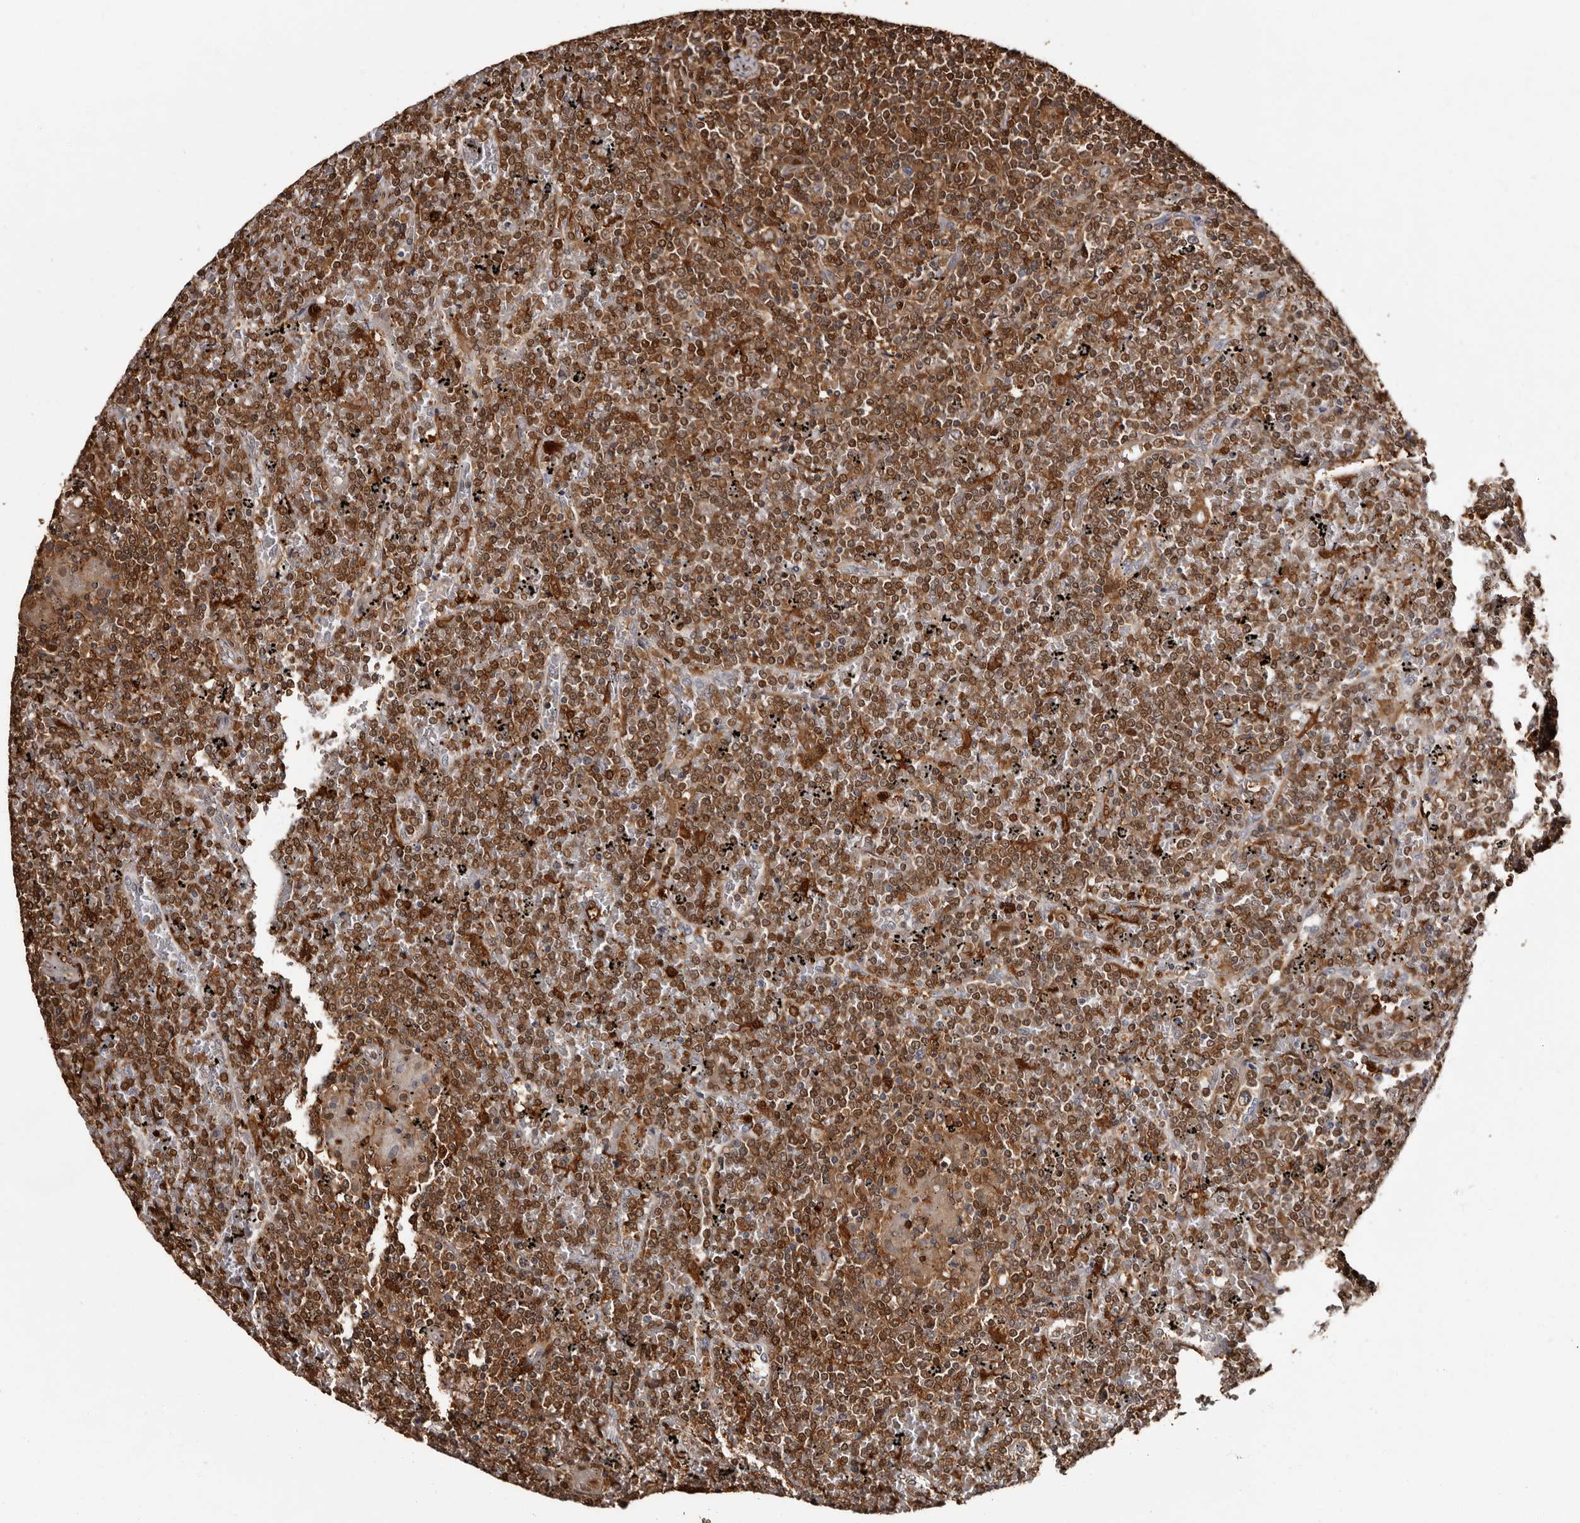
{"staining": {"intensity": "moderate", "quantity": "25%-75%", "location": "cytoplasmic/membranous,nuclear"}, "tissue": "lymphoma", "cell_type": "Tumor cells", "image_type": "cancer", "snomed": [{"axis": "morphology", "description": "Malignant lymphoma, non-Hodgkin's type, Low grade"}, {"axis": "topography", "description": "Spleen"}], "caption": "The micrograph shows a brown stain indicating the presence of a protein in the cytoplasmic/membranous and nuclear of tumor cells in malignant lymphoma, non-Hodgkin's type (low-grade).", "gene": "DNPH1", "patient": {"sex": "female", "age": 19}}